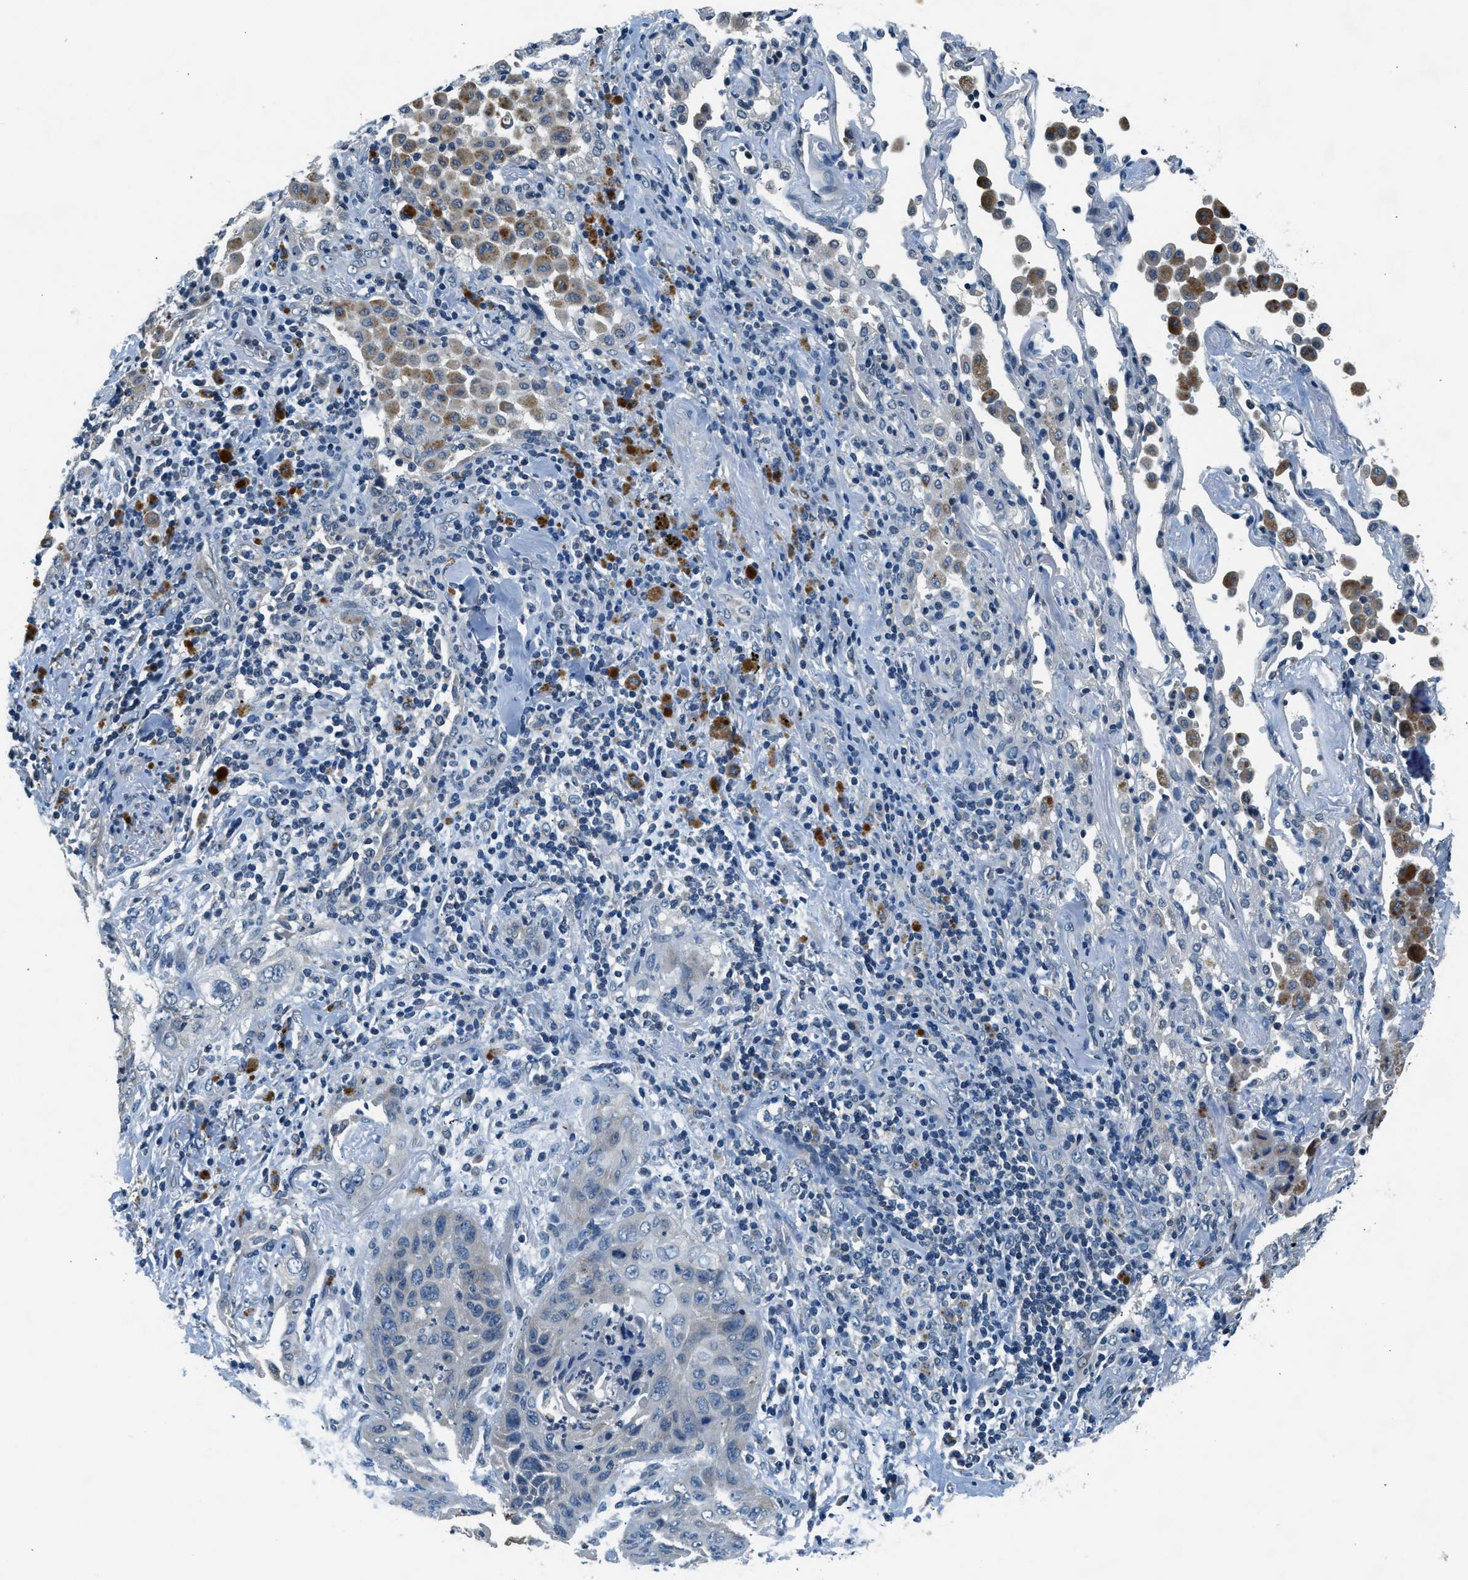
{"staining": {"intensity": "negative", "quantity": "none", "location": "none"}, "tissue": "lung cancer", "cell_type": "Tumor cells", "image_type": "cancer", "snomed": [{"axis": "morphology", "description": "Squamous cell carcinoma, NOS"}, {"axis": "topography", "description": "Lung"}], "caption": "High power microscopy histopathology image of an immunohistochemistry (IHC) micrograph of lung cancer (squamous cell carcinoma), revealing no significant expression in tumor cells. Nuclei are stained in blue.", "gene": "NME8", "patient": {"sex": "female", "age": 67}}